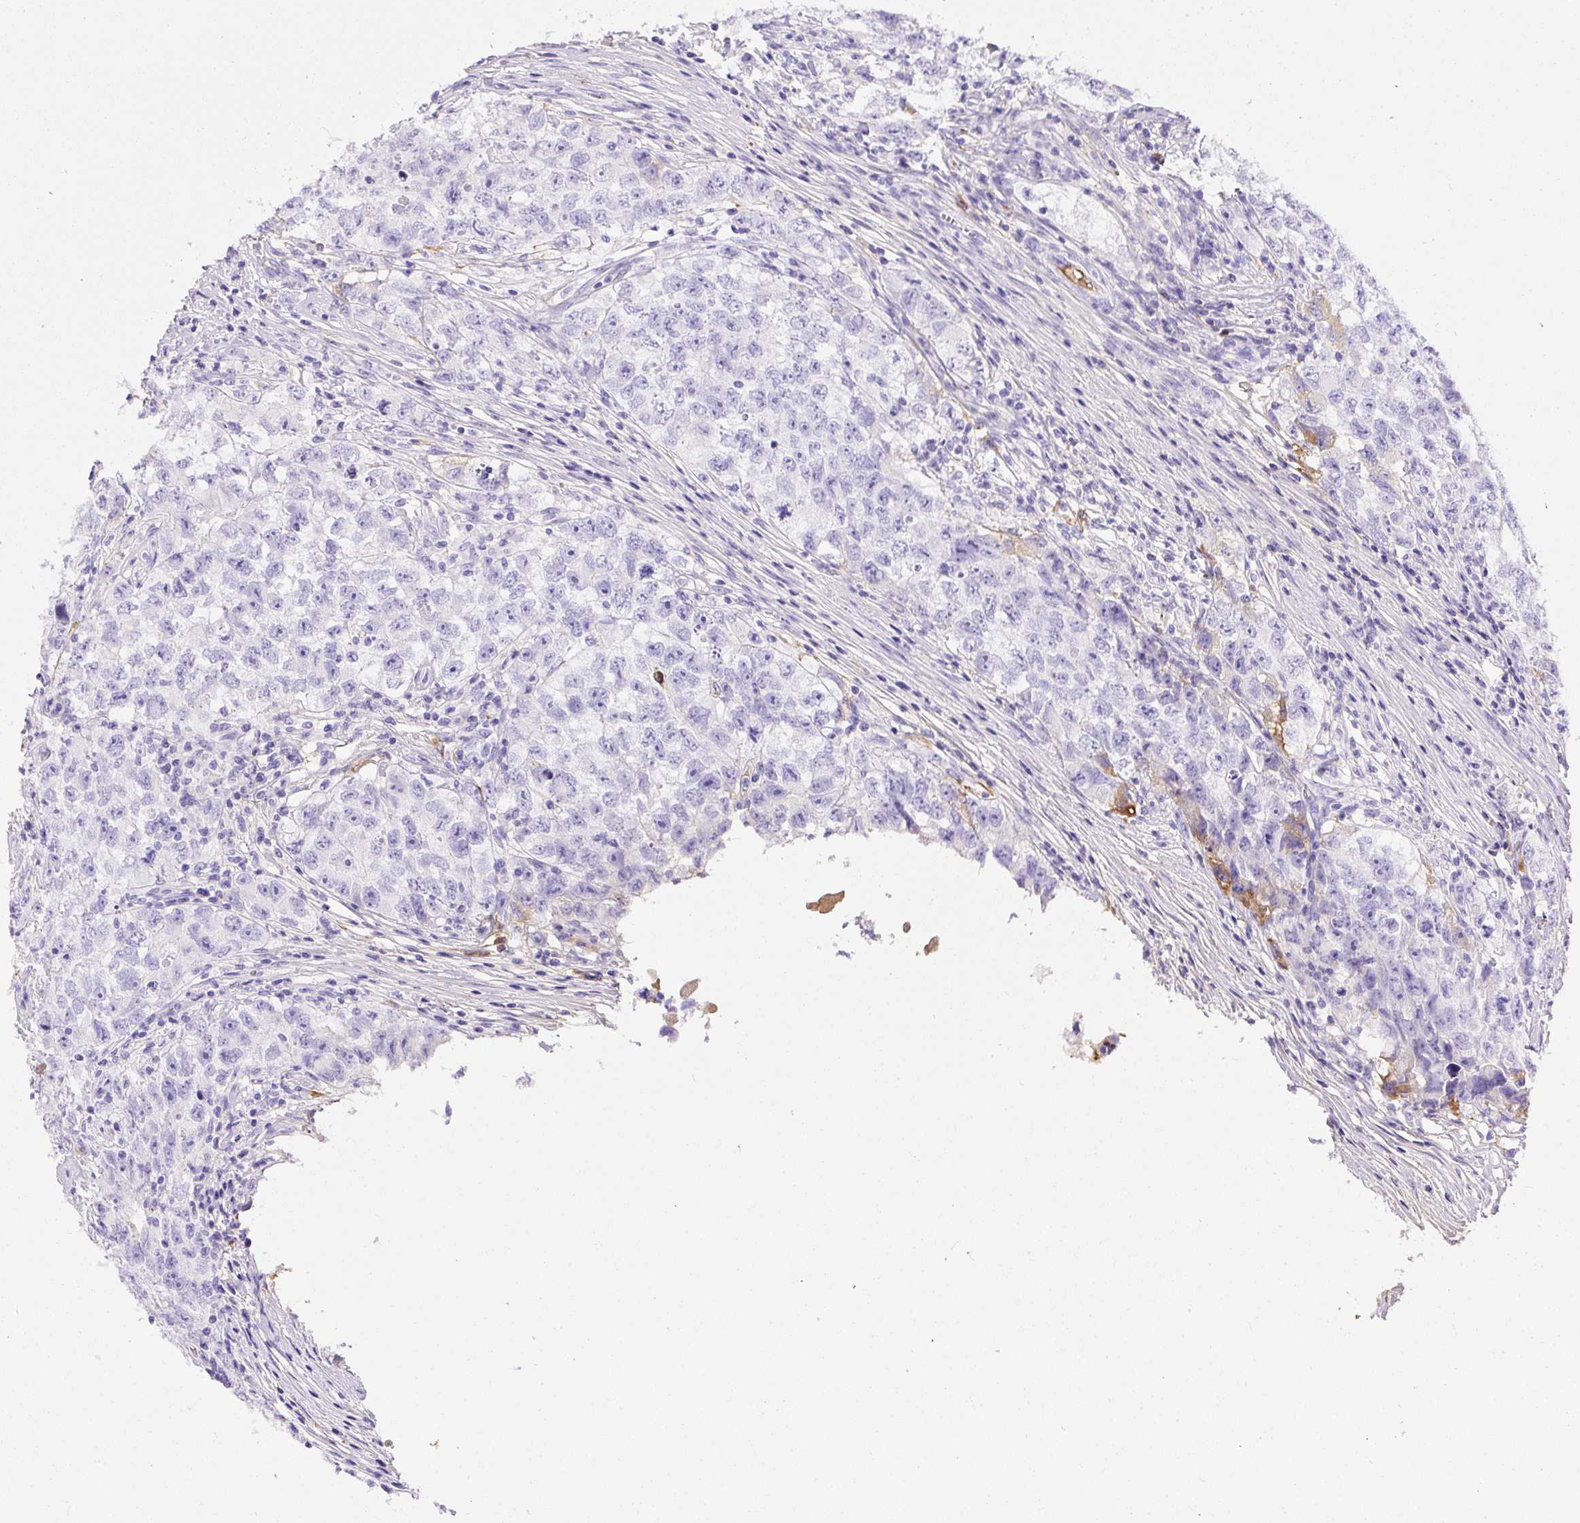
{"staining": {"intensity": "weak", "quantity": "<25%", "location": "cytoplasmic/membranous"}, "tissue": "testis cancer", "cell_type": "Tumor cells", "image_type": "cancer", "snomed": [{"axis": "morphology", "description": "Seminoma, NOS"}, {"axis": "morphology", "description": "Carcinoma, Embryonal, NOS"}, {"axis": "topography", "description": "Testis"}], "caption": "An IHC histopathology image of embryonal carcinoma (testis) is shown. There is no staining in tumor cells of embryonal carcinoma (testis). (Brightfield microscopy of DAB immunohistochemistry (IHC) at high magnification).", "gene": "APCS", "patient": {"sex": "male", "age": 43}}